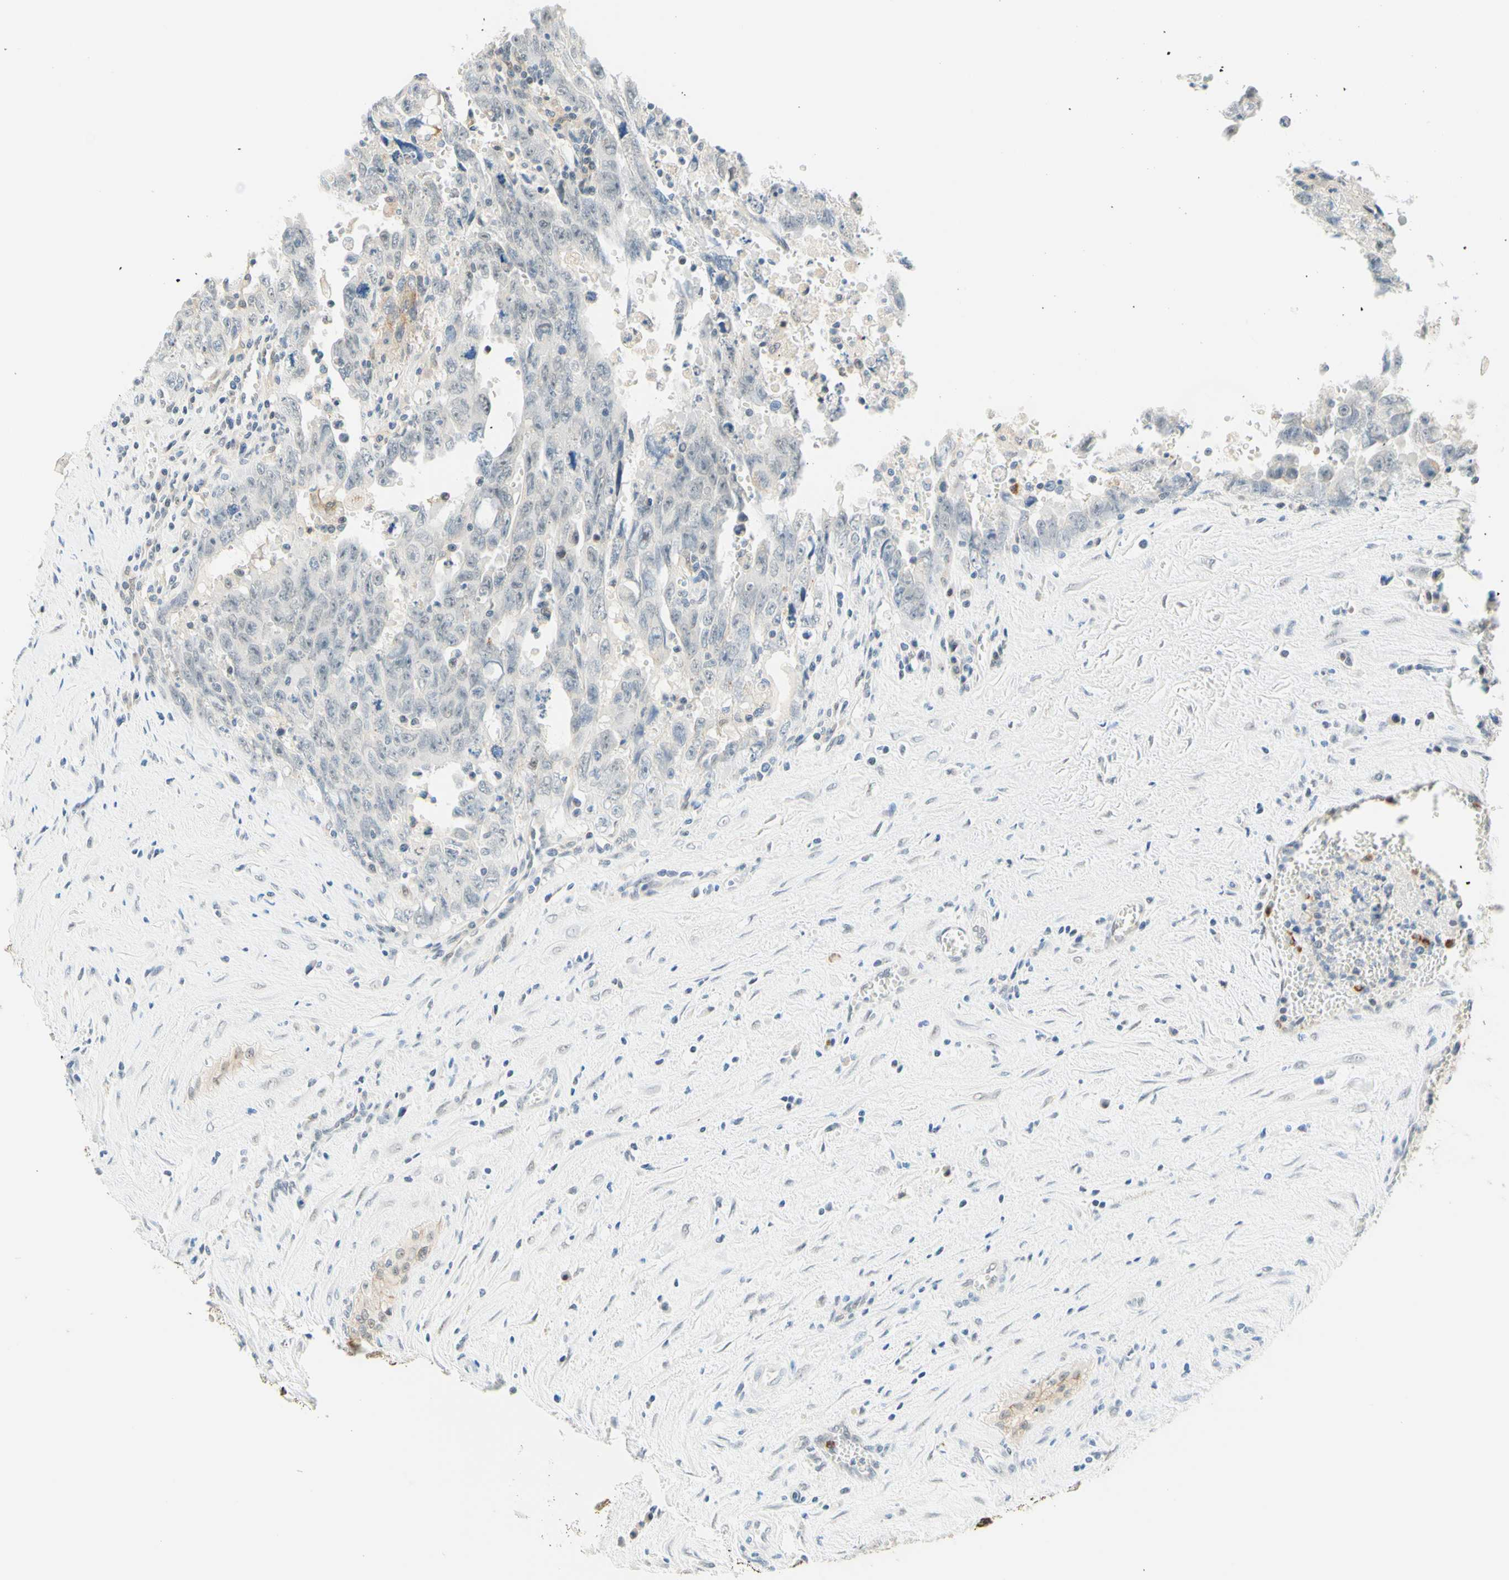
{"staining": {"intensity": "negative", "quantity": "none", "location": "none"}, "tissue": "testis cancer", "cell_type": "Tumor cells", "image_type": "cancer", "snomed": [{"axis": "morphology", "description": "Carcinoma, Embryonal, NOS"}, {"axis": "topography", "description": "Testis"}], "caption": "The photomicrograph reveals no significant positivity in tumor cells of testis embryonal carcinoma. The staining is performed using DAB (3,3'-diaminobenzidine) brown chromogen with nuclei counter-stained in using hematoxylin.", "gene": "TREM2", "patient": {"sex": "male", "age": 28}}